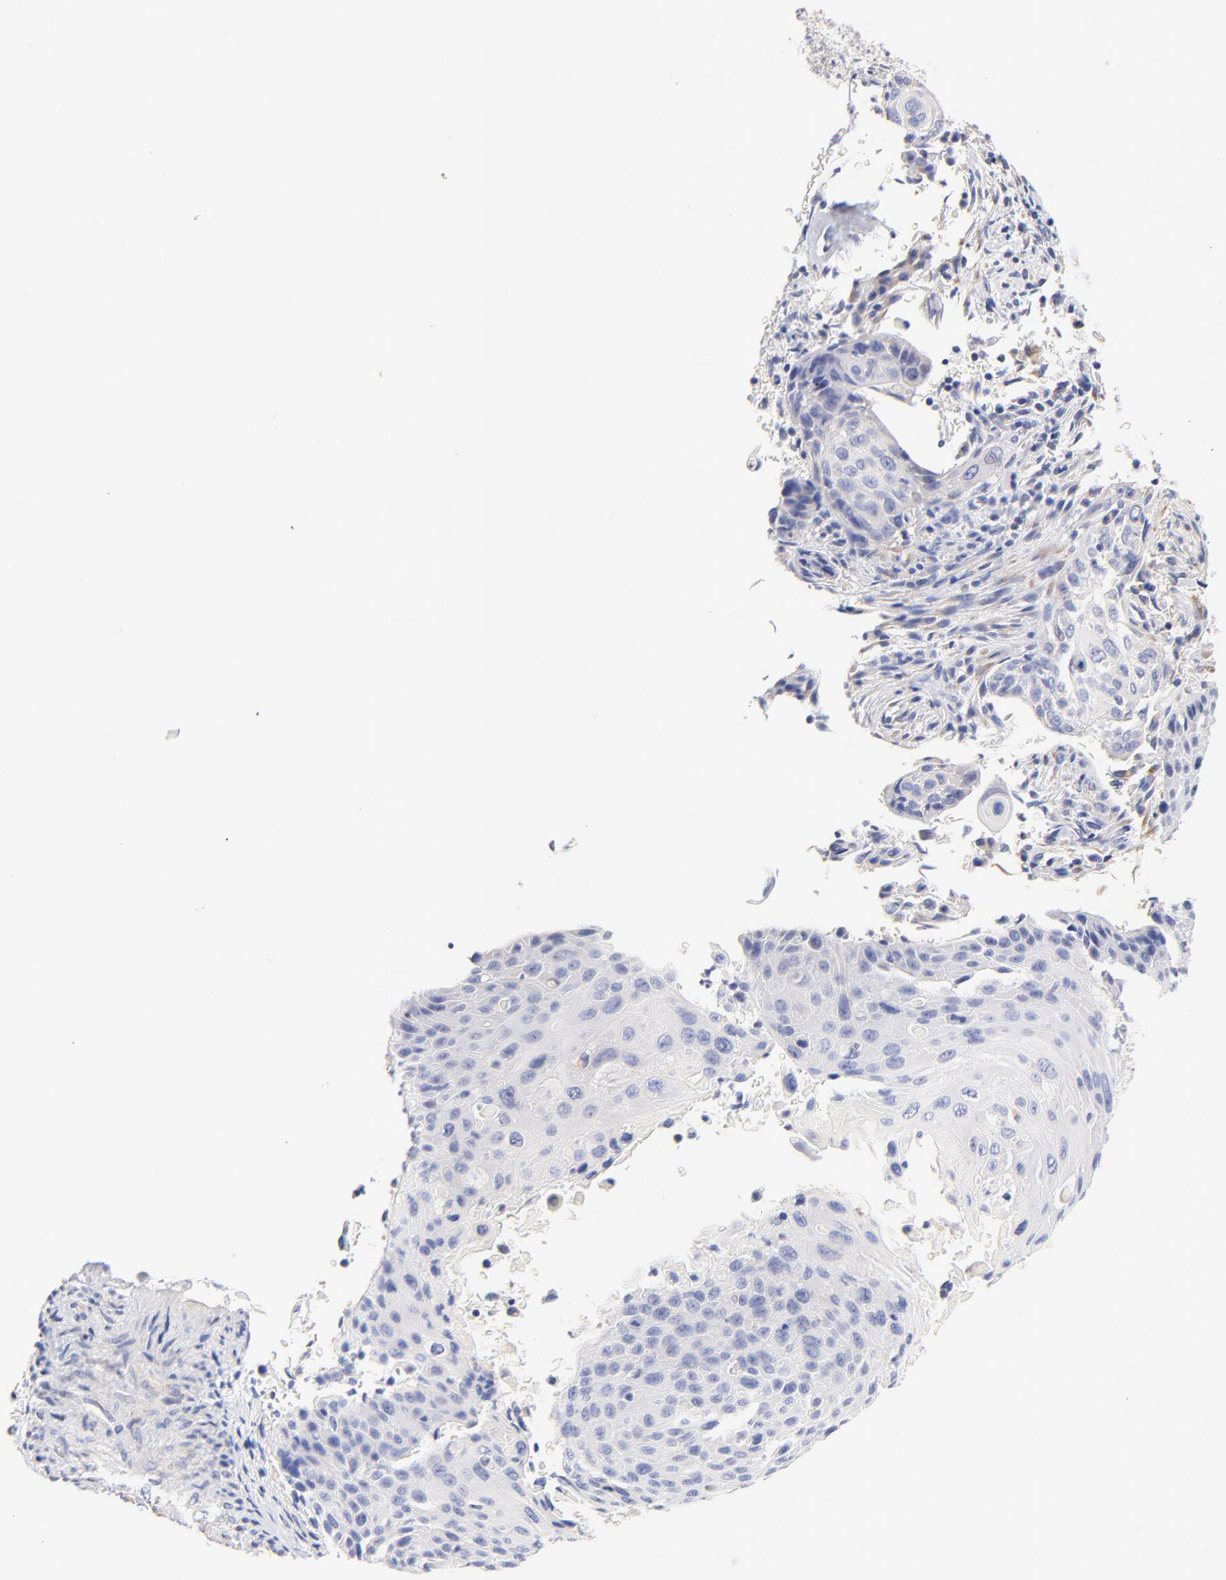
{"staining": {"intensity": "negative", "quantity": "none", "location": "none"}, "tissue": "cervical cancer", "cell_type": "Tumor cells", "image_type": "cancer", "snomed": [{"axis": "morphology", "description": "Squamous cell carcinoma, NOS"}, {"axis": "topography", "description": "Cervix"}], "caption": "Immunohistochemistry histopathology image of squamous cell carcinoma (cervical) stained for a protein (brown), which reveals no expression in tumor cells.", "gene": "HS3ST1", "patient": {"sex": "female", "age": 33}}